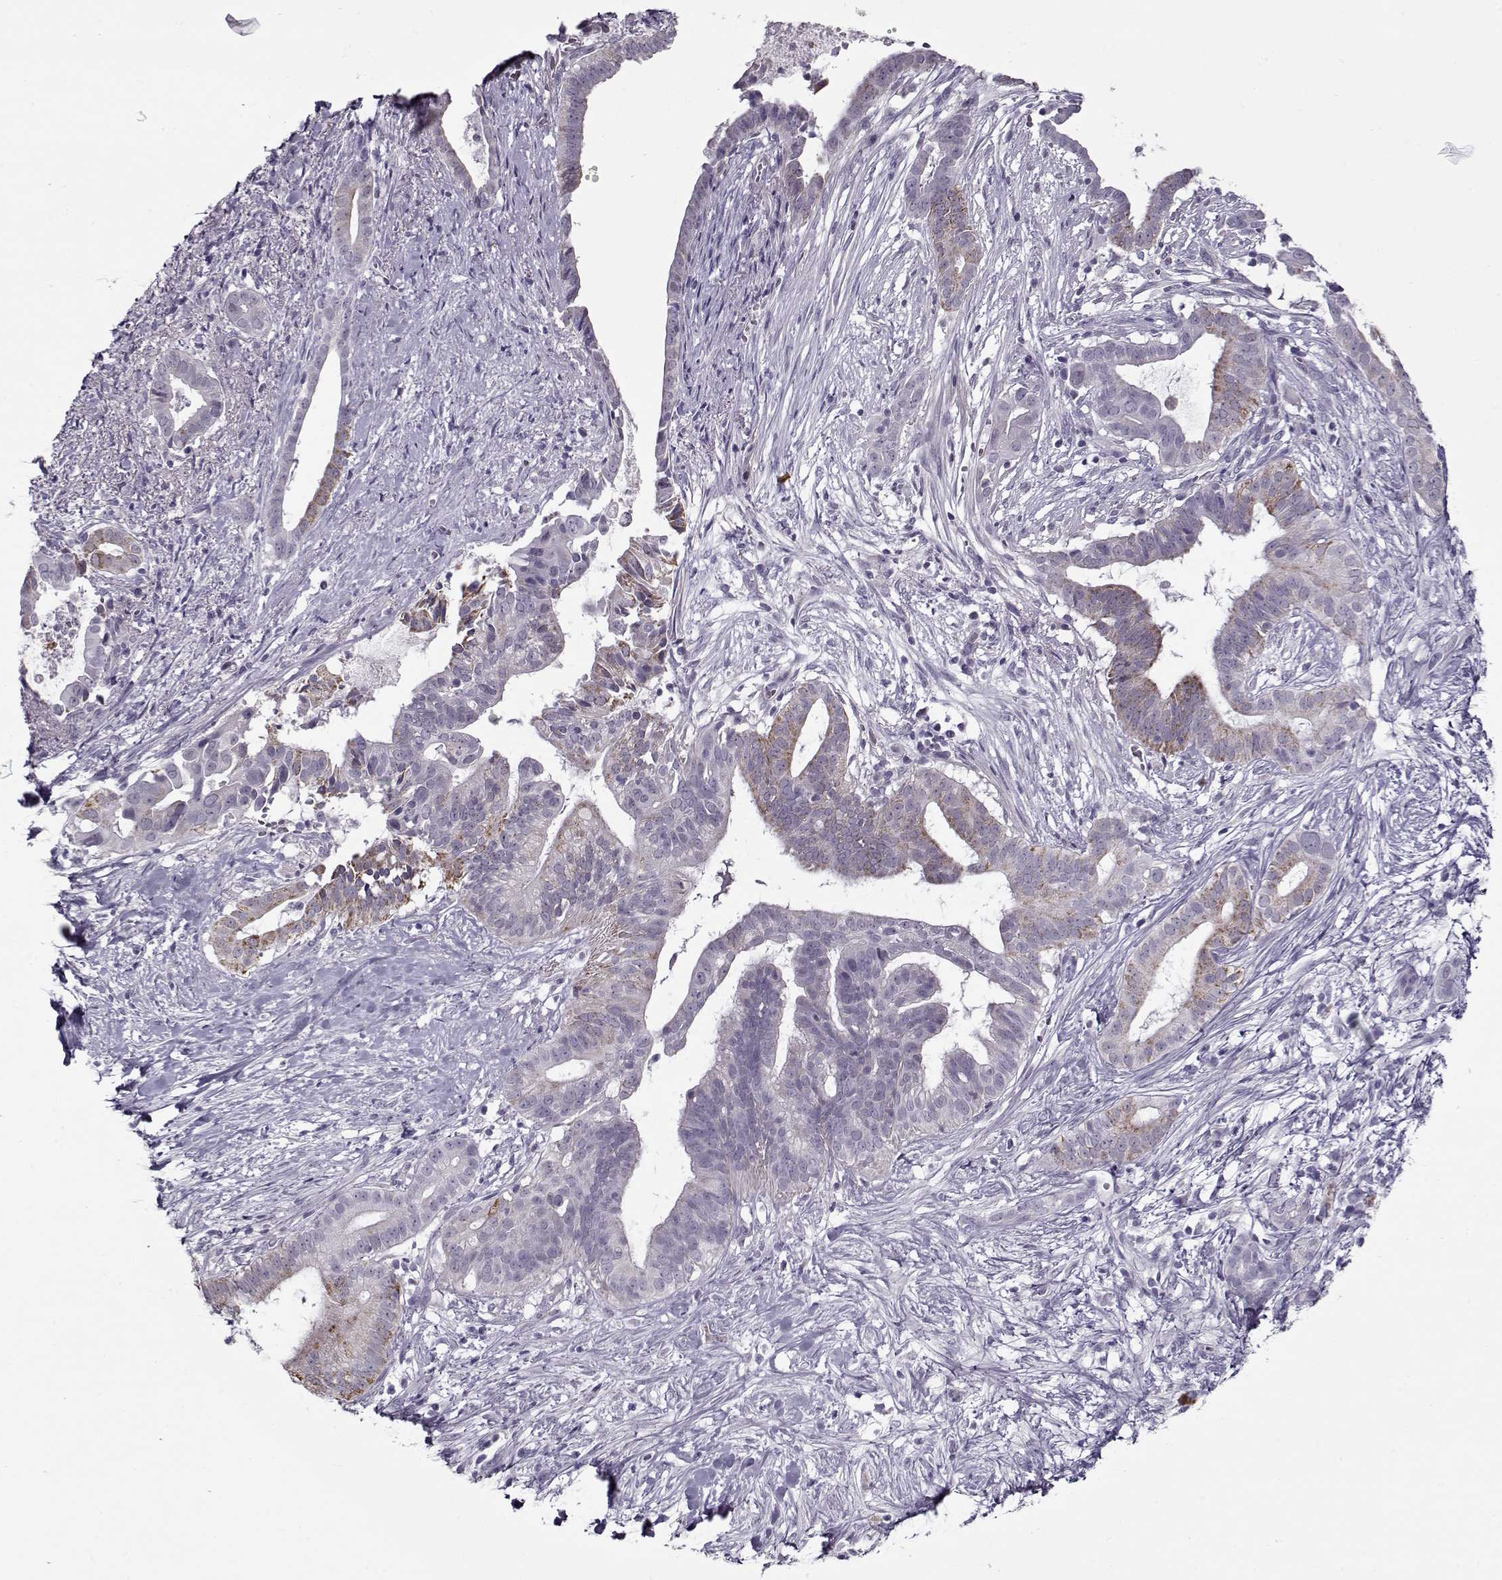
{"staining": {"intensity": "negative", "quantity": "none", "location": "none"}, "tissue": "pancreatic cancer", "cell_type": "Tumor cells", "image_type": "cancer", "snomed": [{"axis": "morphology", "description": "Adenocarcinoma, NOS"}, {"axis": "topography", "description": "Pancreas"}], "caption": "The image exhibits no significant staining in tumor cells of pancreatic cancer (adenocarcinoma).", "gene": "CIBAR1", "patient": {"sex": "male", "age": 61}}